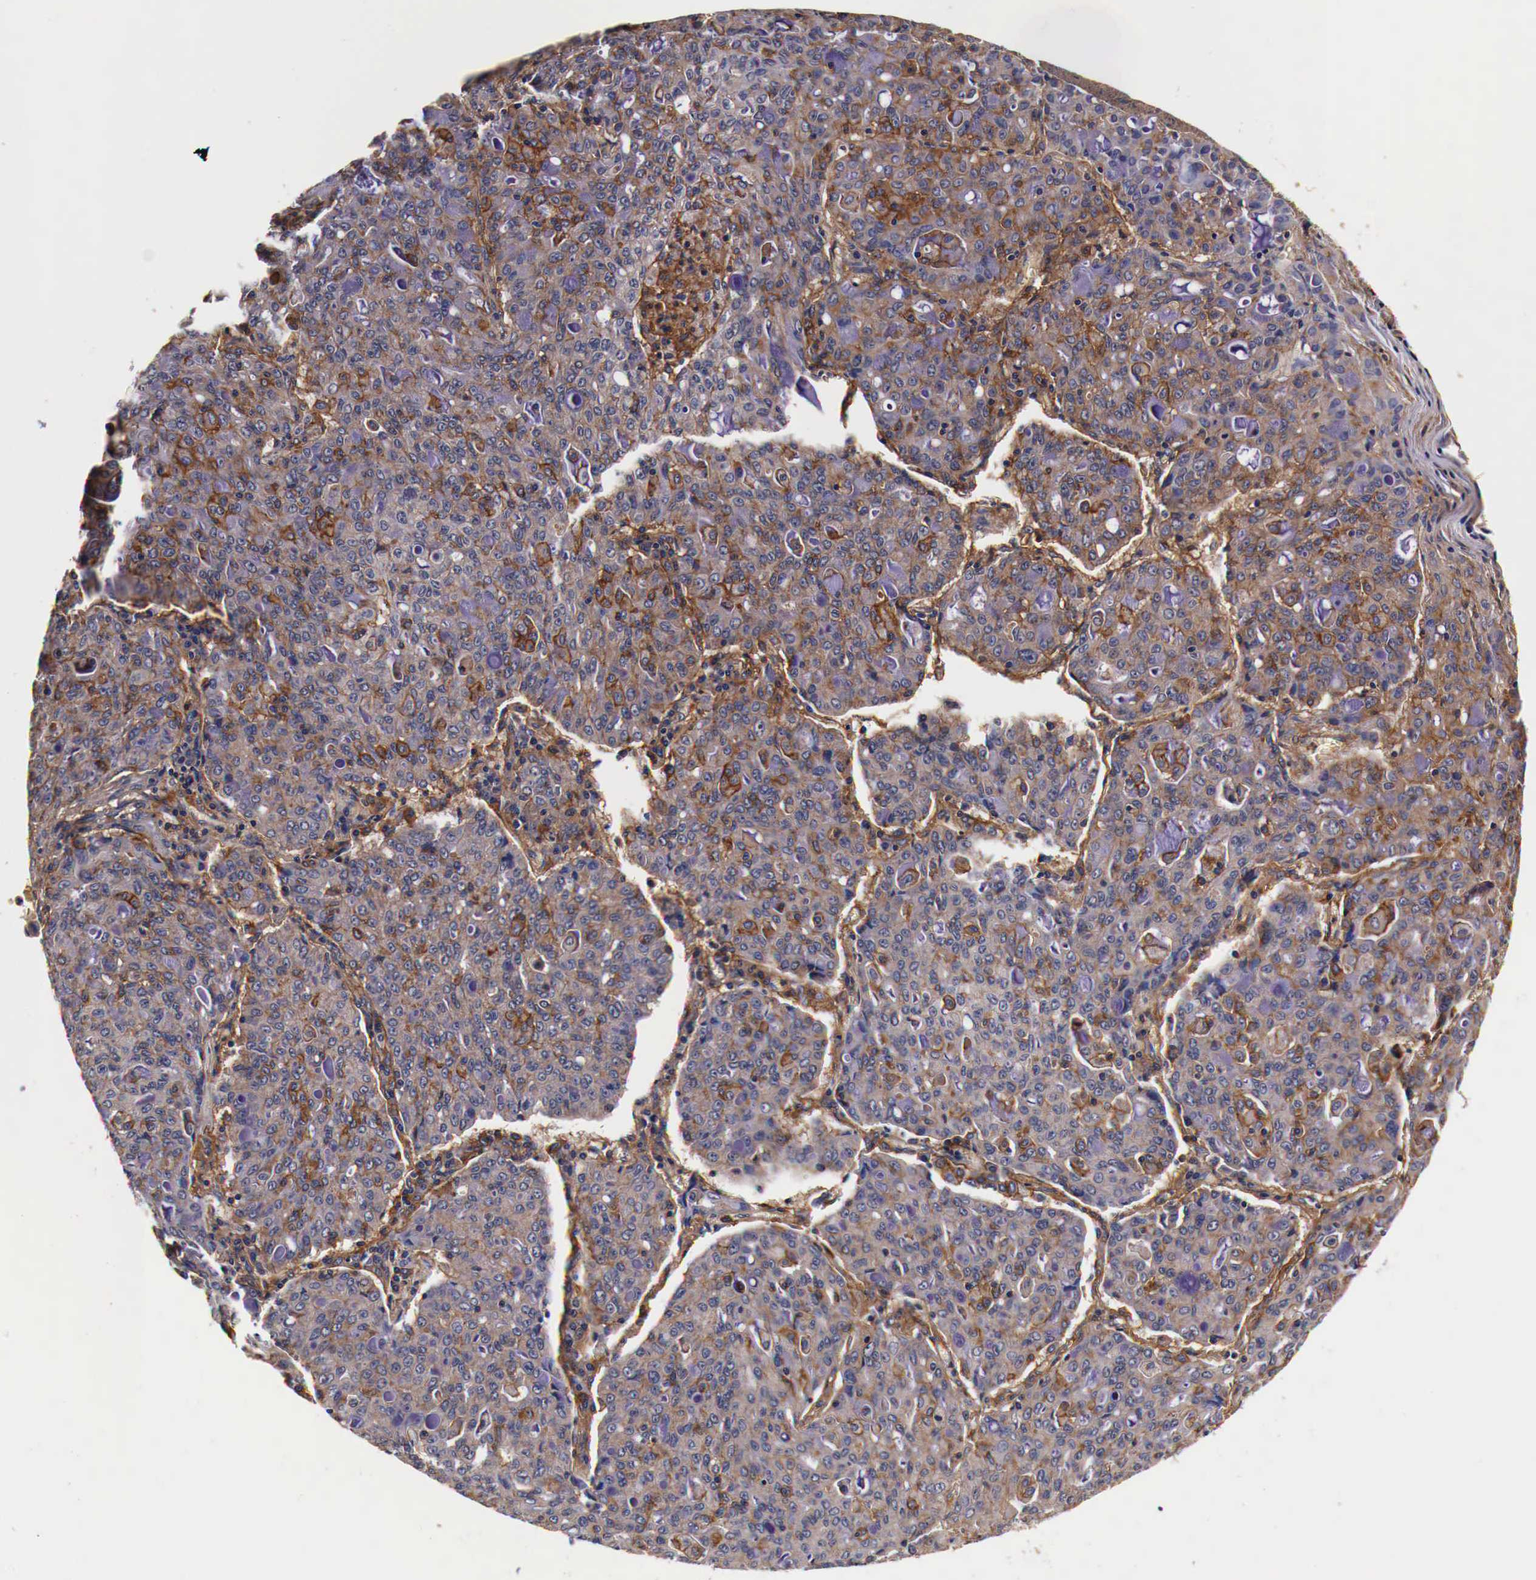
{"staining": {"intensity": "weak", "quantity": "25%-75%", "location": "cytoplasmic/membranous"}, "tissue": "lung cancer", "cell_type": "Tumor cells", "image_type": "cancer", "snomed": [{"axis": "morphology", "description": "Adenocarcinoma, NOS"}, {"axis": "topography", "description": "Lung"}], "caption": "Immunohistochemical staining of human lung adenocarcinoma shows weak cytoplasmic/membranous protein expression in approximately 25%-75% of tumor cells.", "gene": "RP2", "patient": {"sex": "female", "age": 44}}